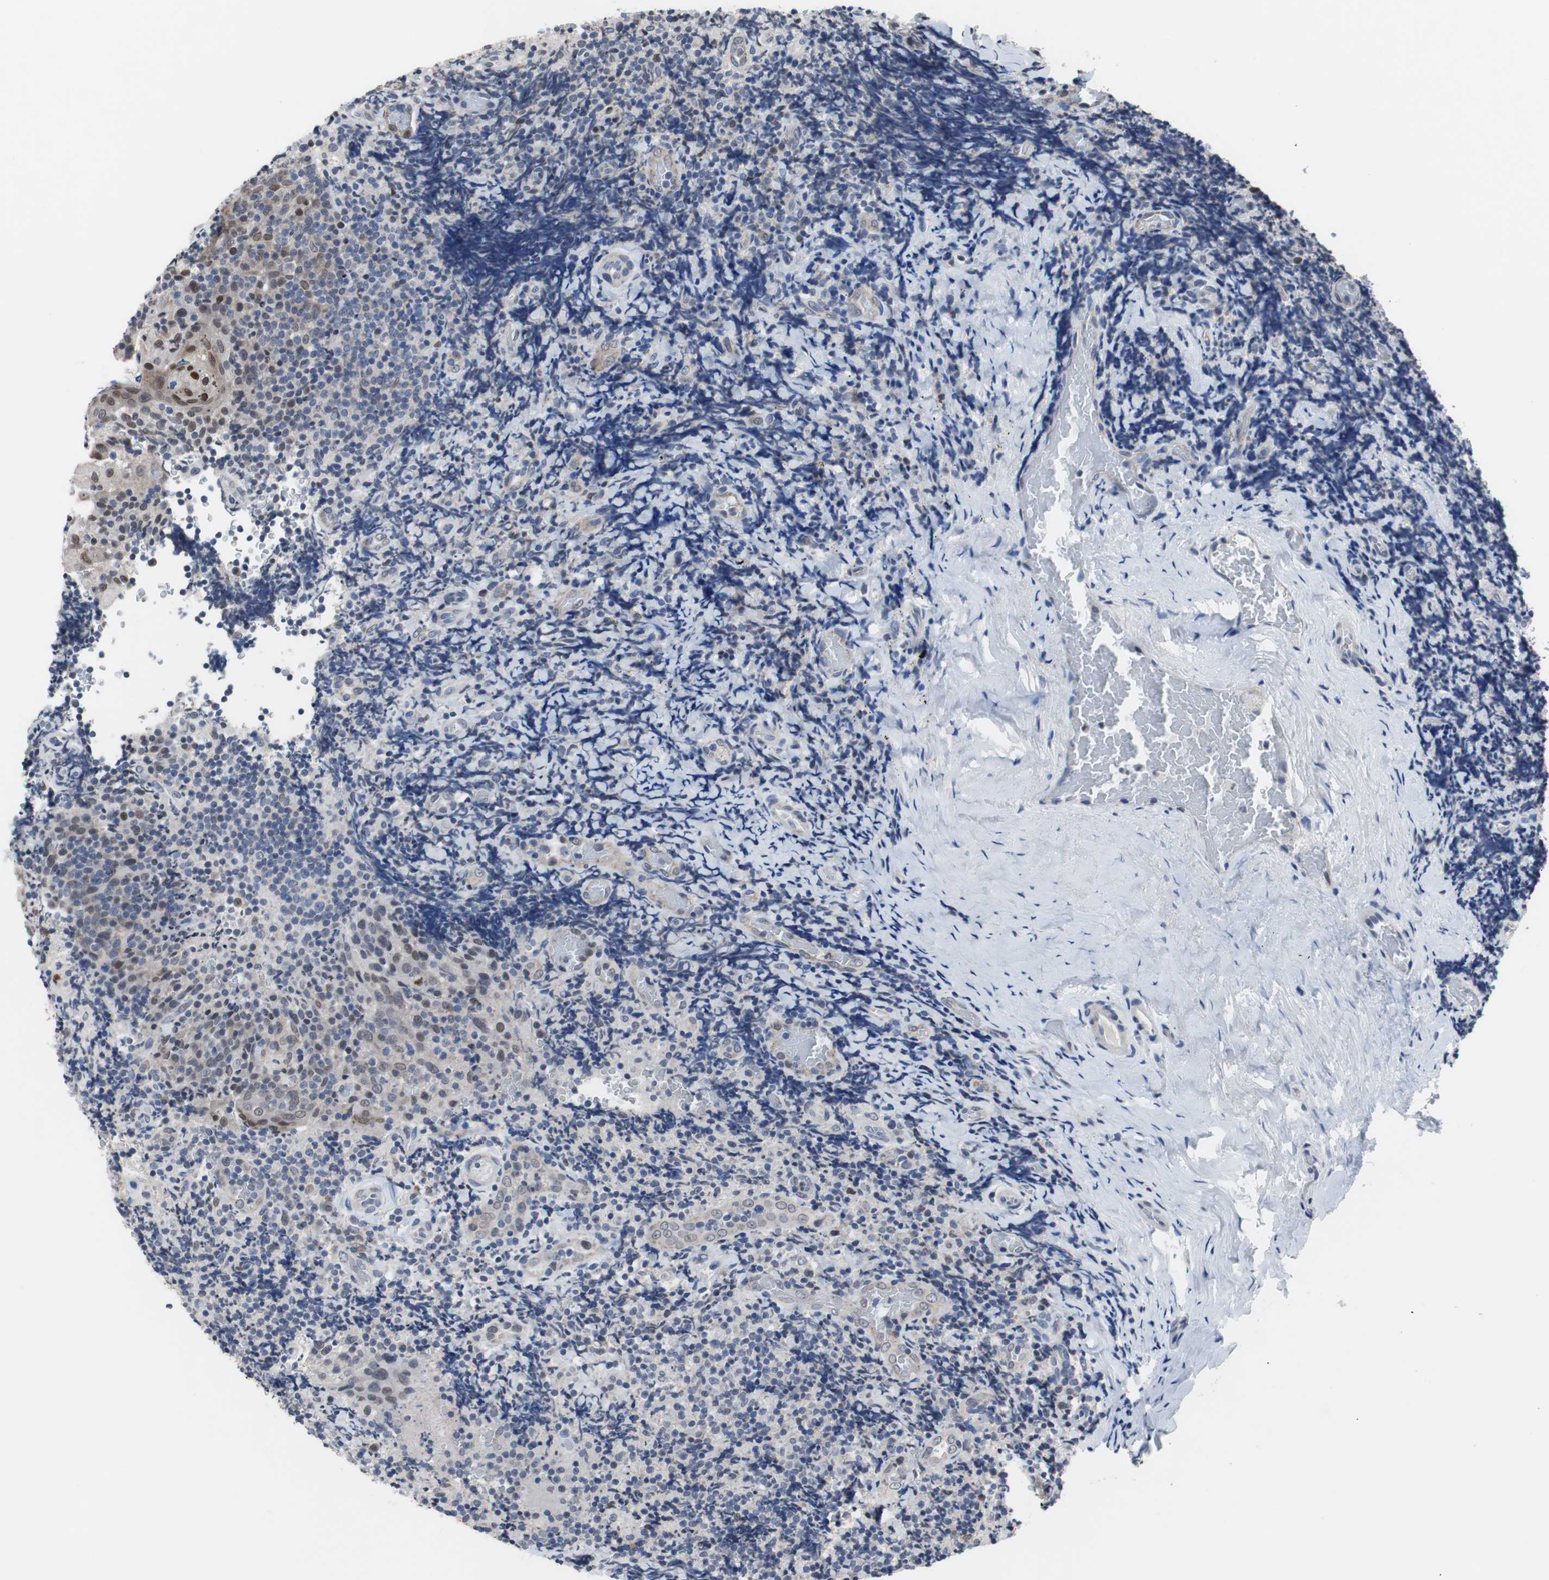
{"staining": {"intensity": "moderate", "quantity": "<25%", "location": "nuclear"}, "tissue": "lymphoma", "cell_type": "Tumor cells", "image_type": "cancer", "snomed": [{"axis": "morphology", "description": "Malignant lymphoma, non-Hodgkin's type, High grade"}, {"axis": "topography", "description": "Tonsil"}], "caption": "Protein staining exhibits moderate nuclear staining in about <25% of tumor cells in lymphoma. (IHC, brightfield microscopy, high magnification).", "gene": "RBM47", "patient": {"sex": "female", "age": 36}}